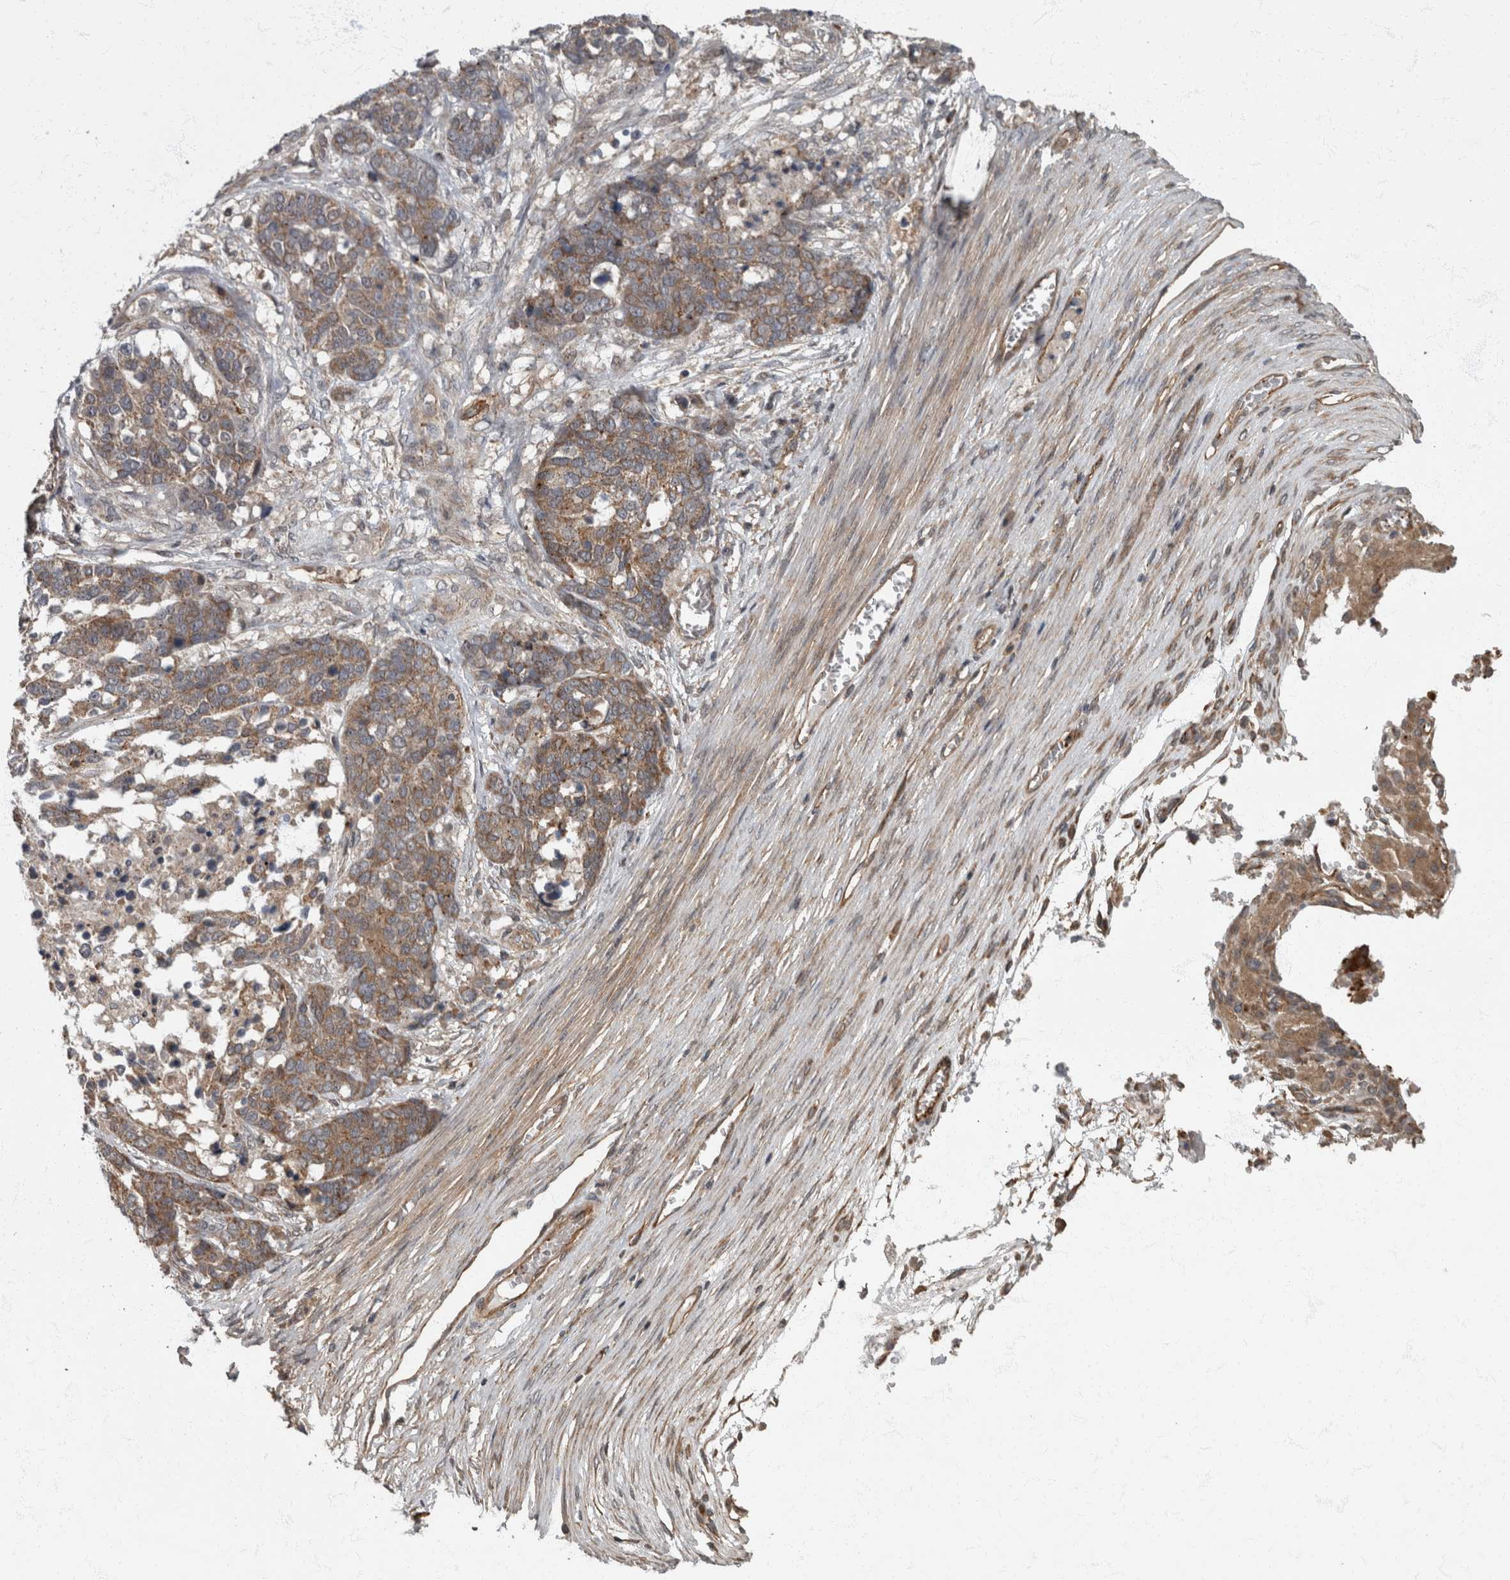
{"staining": {"intensity": "weak", "quantity": ">75%", "location": "cytoplasmic/membranous"}, "tissue": "ovarian cancer", "cell_type": "Tumor cells", "image_type": "cancer", "snomed": [{"axis": "morphology", "description": "Cystadenocarcinoma, serous, NOS"}, {"axis": "topography", "description": "Ovary"}], "caption": "Tumor cells demonstrate low levels of weak cytoplasmic/membranous positivity in about >75% of cells in ovarian serous cystadenocarcinoma.", "gene": "VEGFD", "patient": {"sex": "female", "age": 44}}